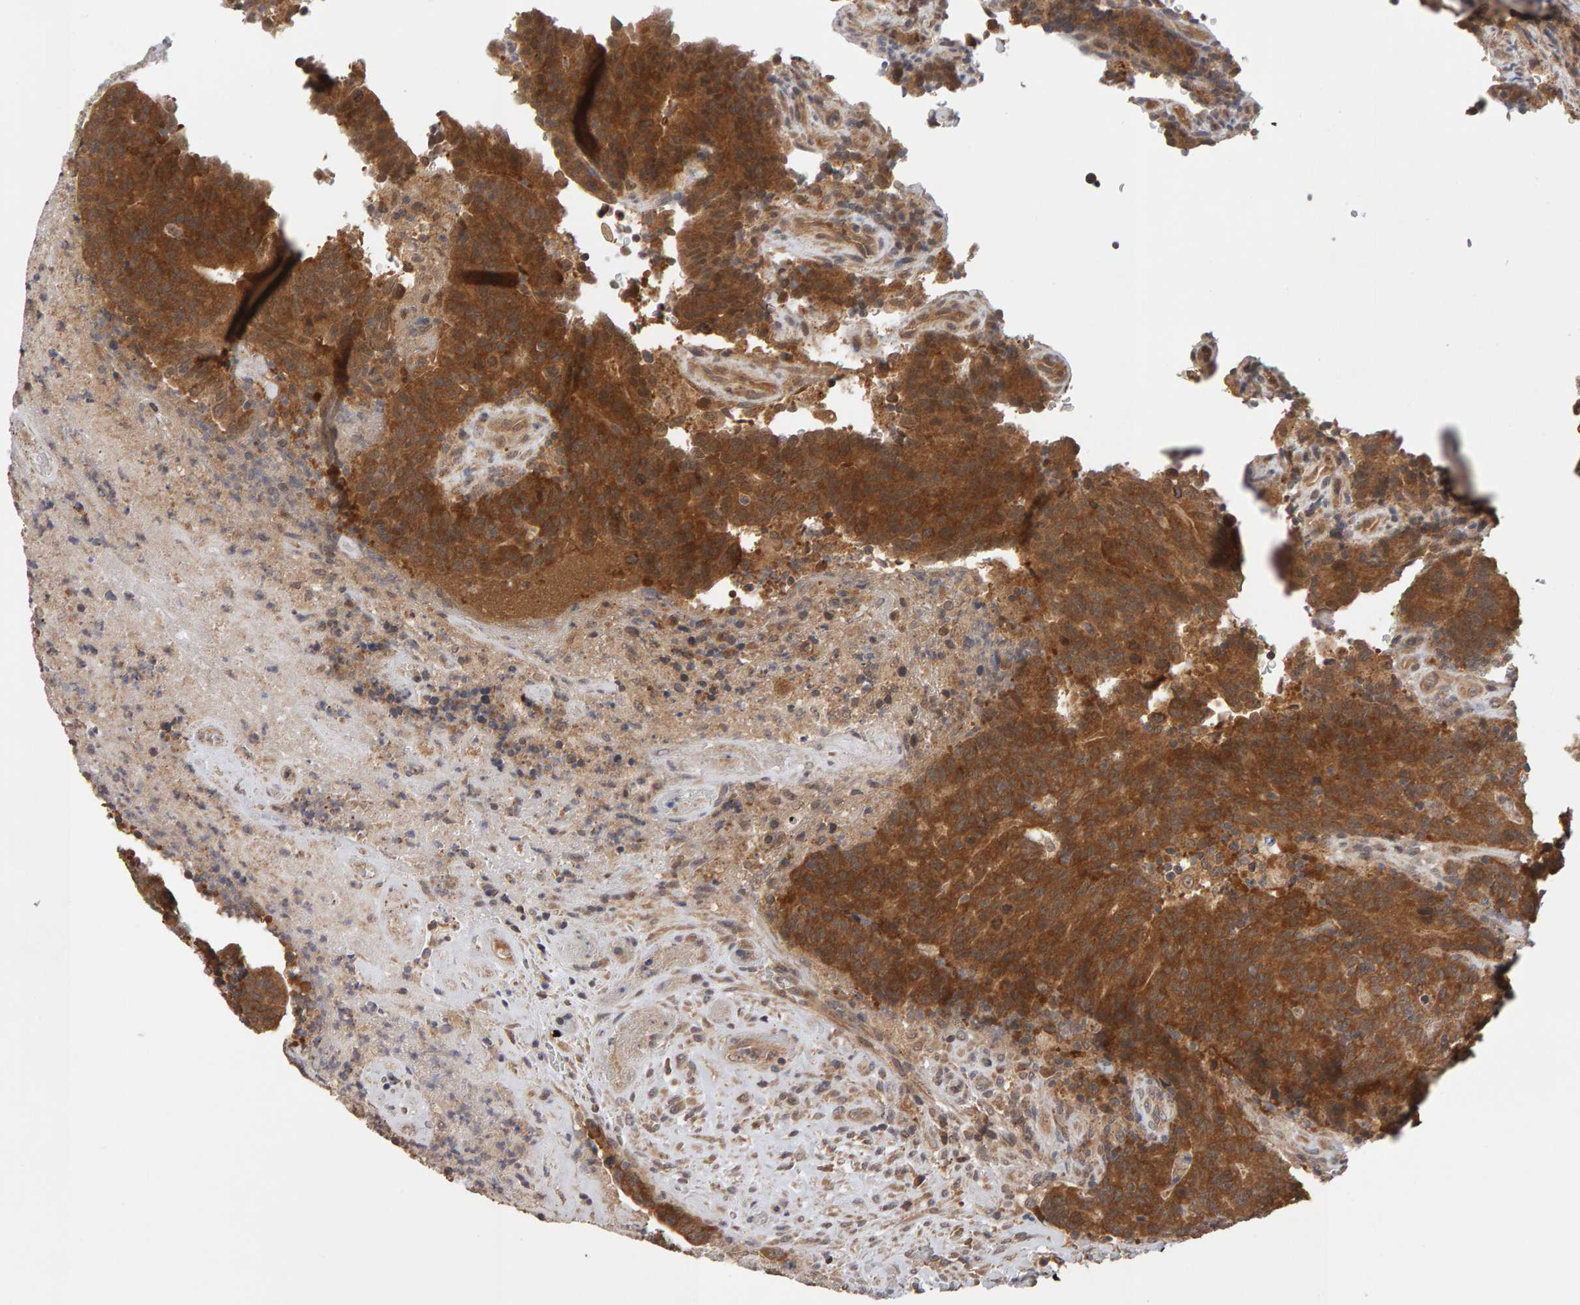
{"staining": {"intensity": "moderate", "quantity": ">75%", "location": "cytoplasmic/membranous"}, "tissue": "colorectal cancer", "cell_type": "Tumor cells", "image_type": "cancer", "snomed": [{"axis": "morphology", "description": "Normal tissue, NOS"}, {"axis": "morphology", "description": "Adenocarcinoma, NOS"}, {"axis": "topography", "description": "Colon"}], "caption": "Colorectal cancer (adenocarcinoma) tissue demonstrates moderate cytoplasmic/membranous positivity in about >75% of tumor cells, visualized by immunohistochemistry. (DAB (3,3'-diaminobenzidine) = brown stain, brightfield microscopy at high magnification).", "gene": "DNAJC7", "patient": {"sex": "female", "age": 75}}